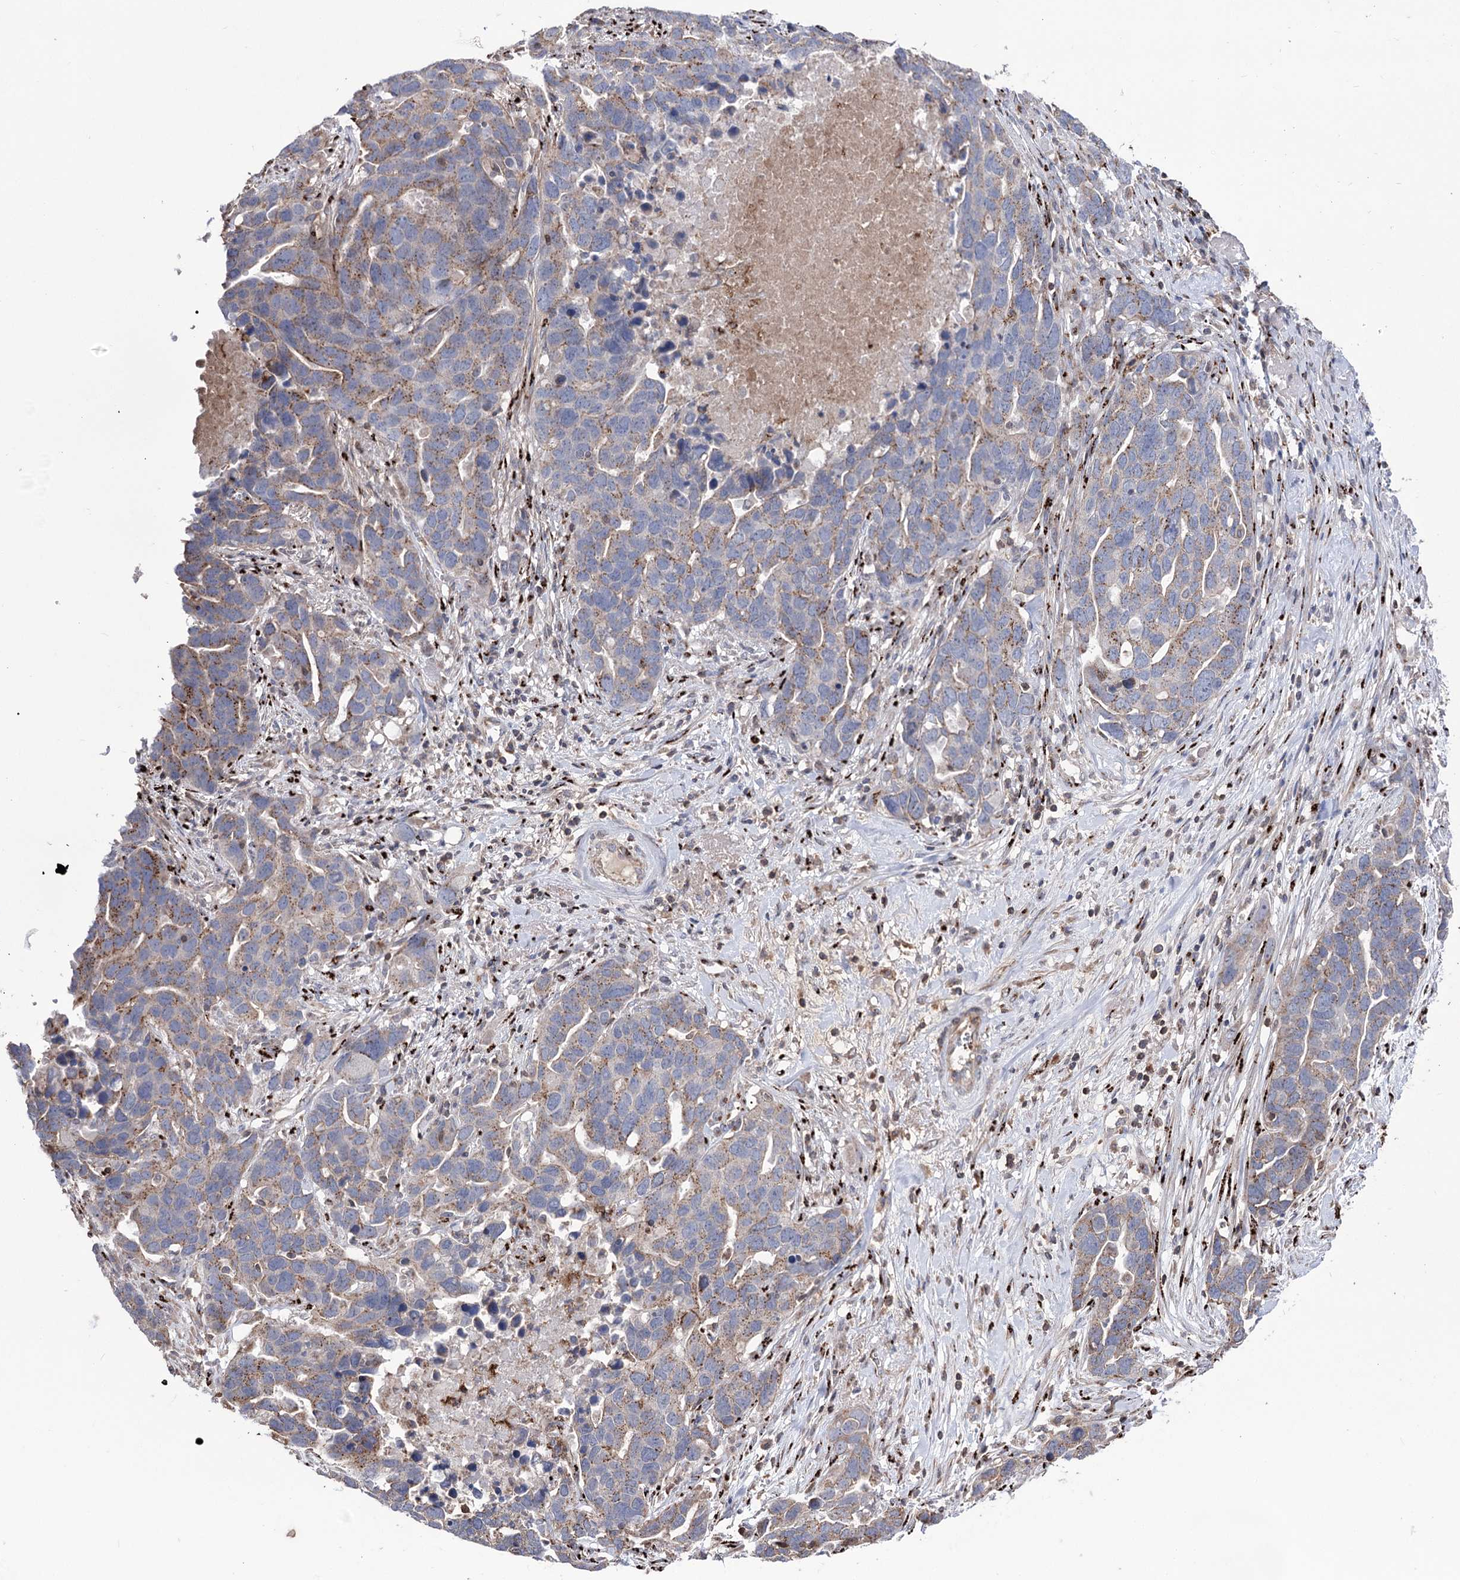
{"staining": {"intensity": "moderate", "quantity": "<25%", "location": "cytoplasmic/membranous"}, "tissue": "ovarian cancer", "cell_type": "Tumor cells", "image_type": "cancer", "snomed": [{"axis": "morphology", "description": "Cystadenocarcinoma, serous, NOS"}, {"axis": "topography", "description": "Ovary"}], "caption": "This is an image of immunohistochemistry (IHC) staining of serous cystadenocarcinoma (ovarian), which shows moderate positivity in the cytoplasmic/membranous of tumor cells.", "gene": "ARHGAP20", "patient": {"sex": "female", "age": 54}}